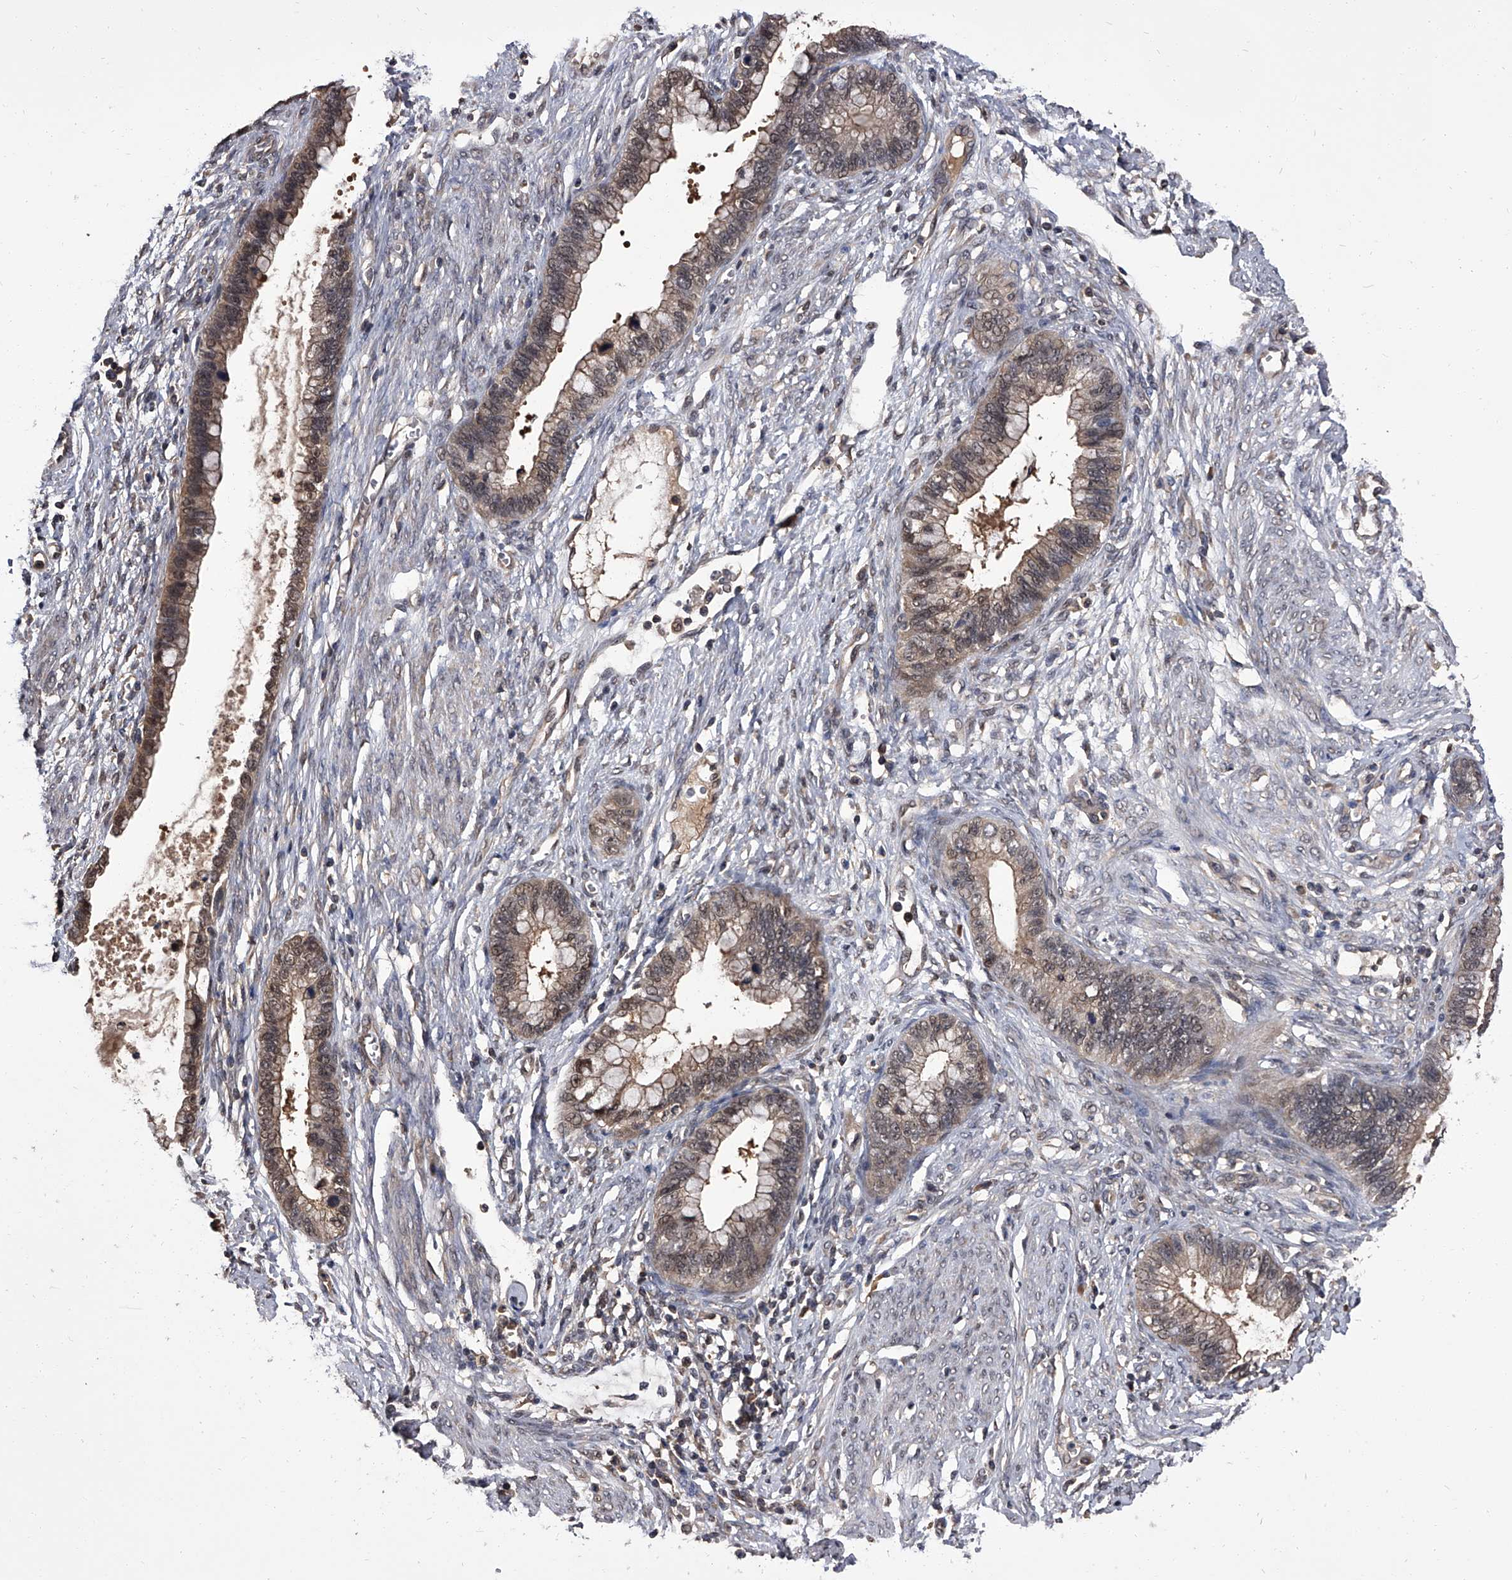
{"staining": {"intensity": "weak", "quantity": ">75%", "location": "cytoplasmic/membranous"}, "tissue": "cervical cancer", "cell_type": "Tumor cells", "image_type": "cancer", "snomed": [{"axis": "morphology", "description": "Adenocarcinoma, NOS"}, {"axis": "topography", "description": "Cervix"}], "caption": "Human cervical cancer stained for a protein (brown) demonstrates weak cytoplasmic/membranous positive staining in about >75% of tumor cells.", "gene": "SLC18B1", "patient": {"sex": "female", "age": 44}}